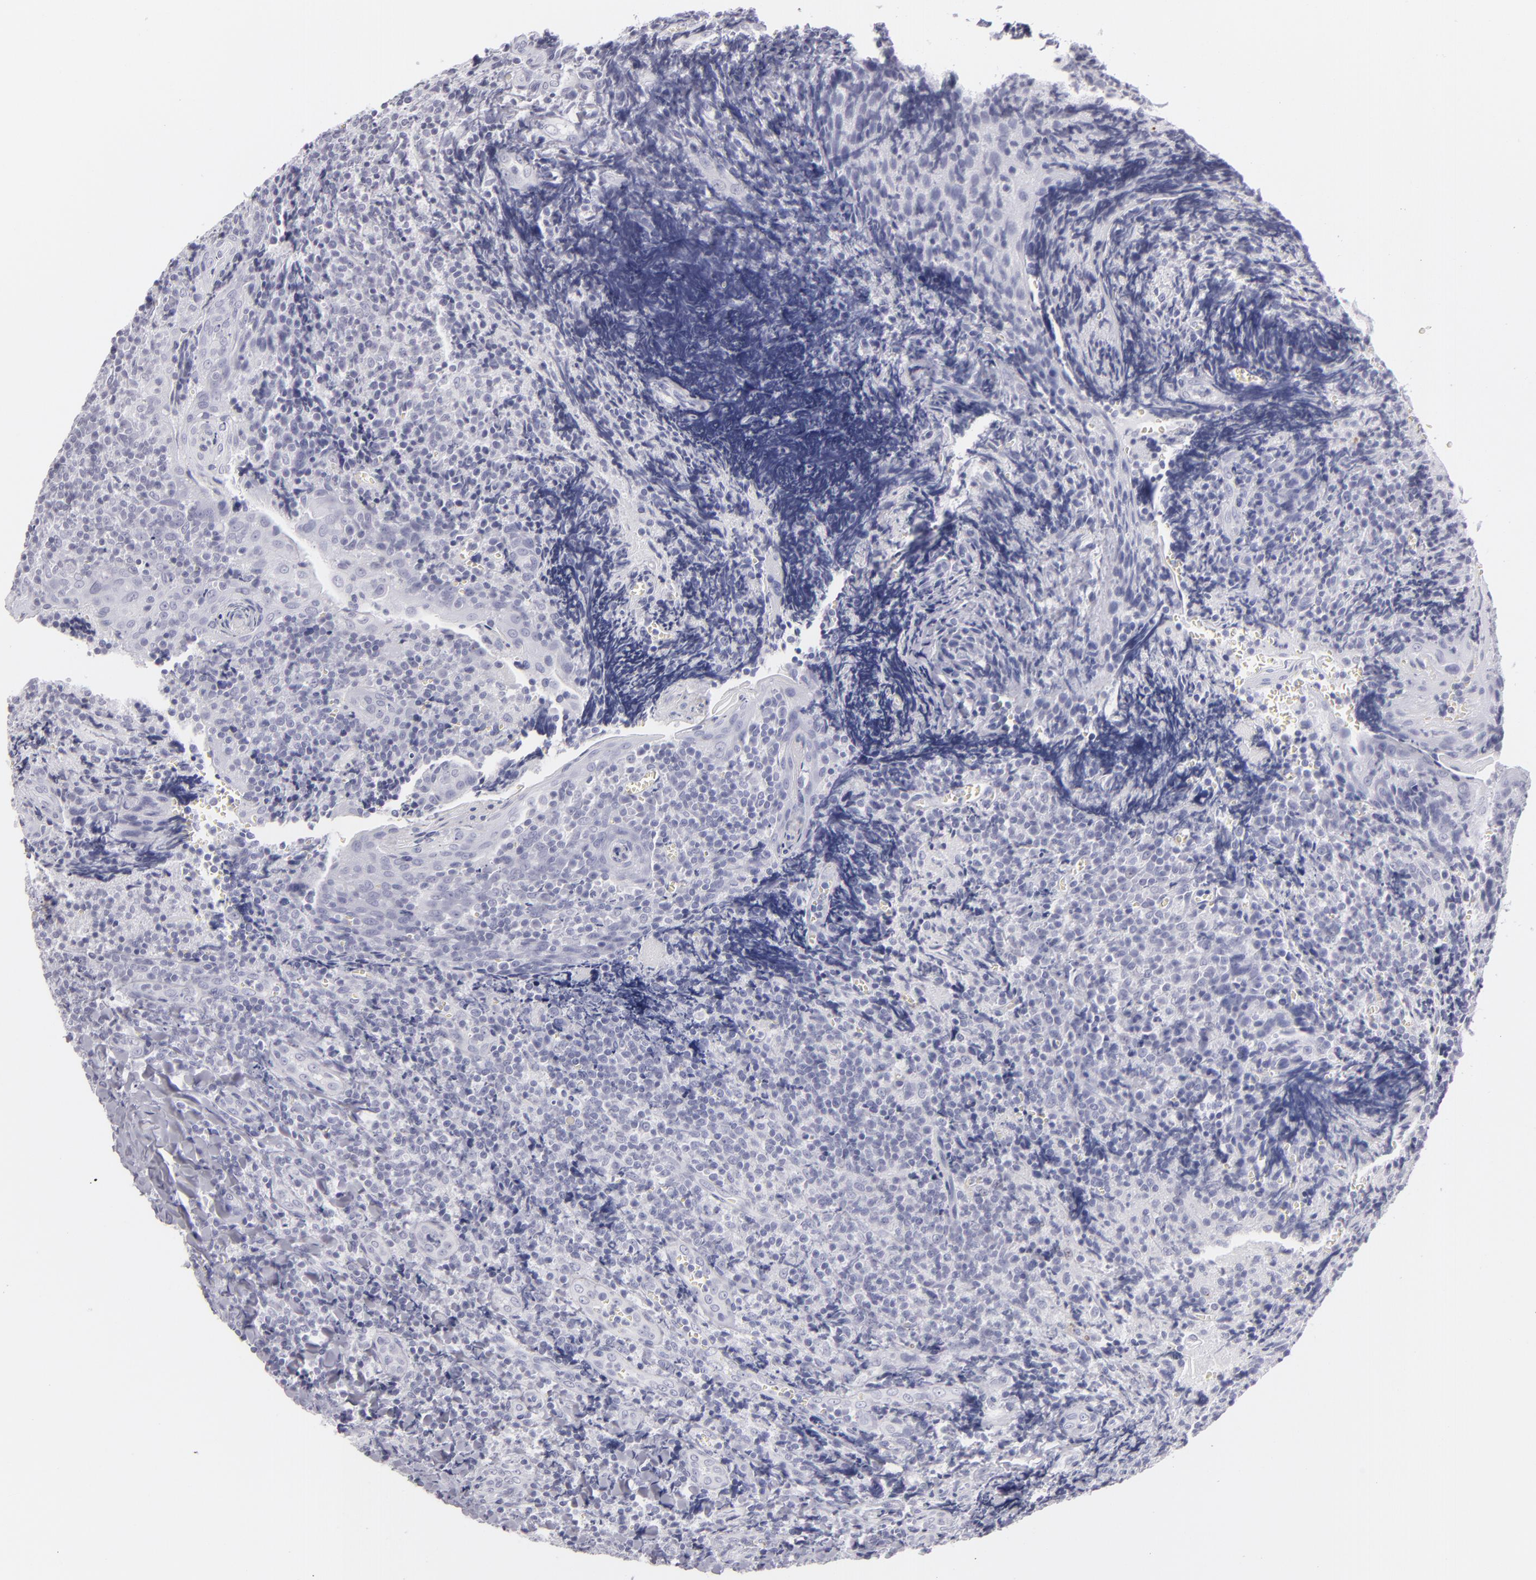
{"staining": {"intensity": "negative", "quantity": "none", "location": "none"}, "tissue": "tonsil", "cell_type": "Germinal center cells", "image_type": "normal", "snomed": [{"axis": "morphology", "description": "Normal tissue, NOS"}, {"axis": "topography", "description": "Tonsil"}], "caption": "Photomicrograph shows no protein staining in germinal center cells of benign tonsil. (DAB IHC visualized using brightfield microscopy, high magnification).", "gene": "VIL1", "patient": {"sex": "male", "age": 20}}